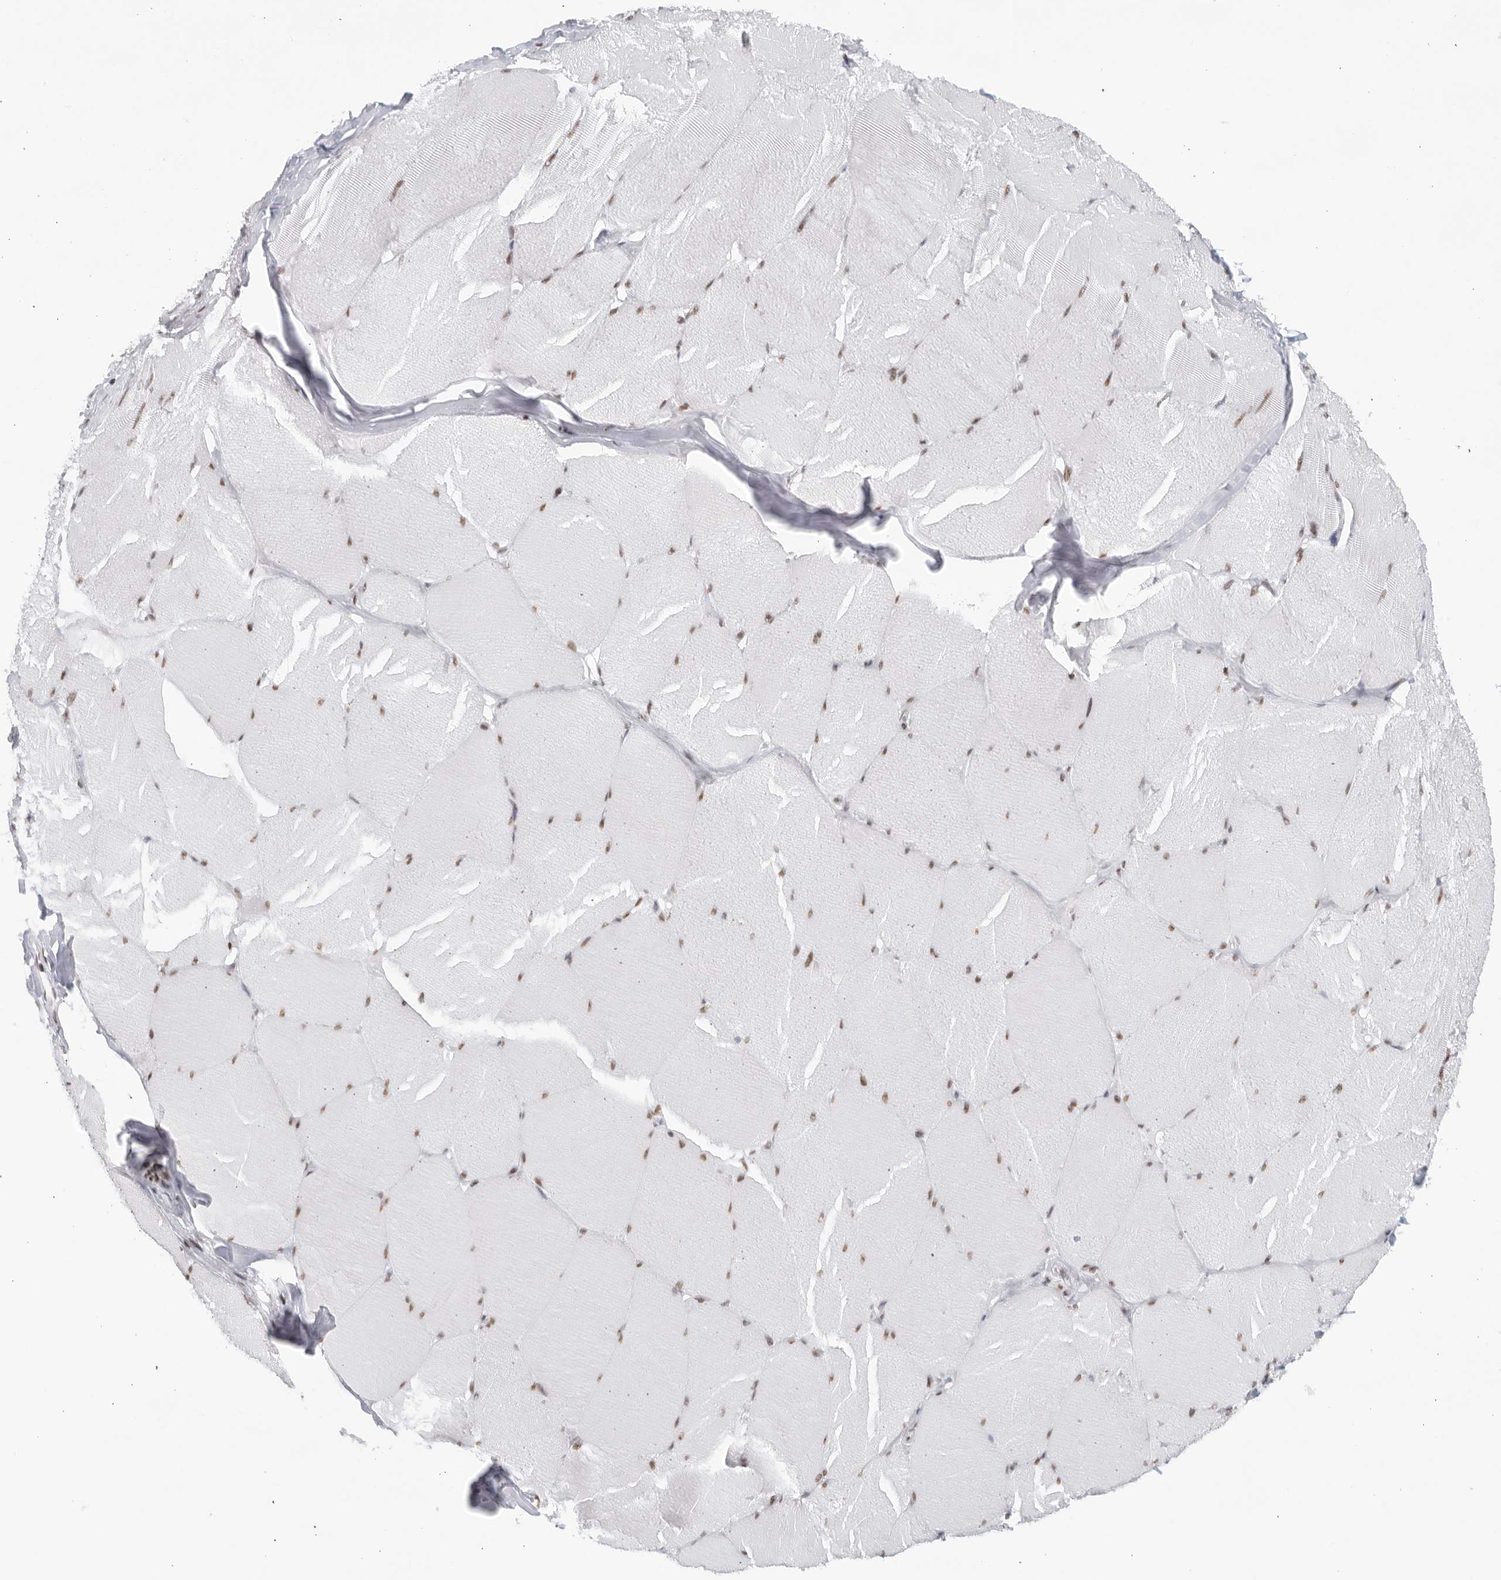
{"staining": {"intensity": "moderate", "quantity": ">75%", "location": "nuclear"}, "tissue": "skeletal muscle", "cell_type": "Myocytes", "image_type": "normal", "snomed": [{"axis": "morphology", "description": "Normal tissue, NOS"}, {"axis": "topography", "description": "Skin"}, {"axis": "topography", "description": "Skeletal muscle"}], "caption": "Normal skeletal muscle was stained to show a protein in brown. There is medium levels of moderate nuclear expression in approximately >75% of myocytes.", "gene": "HP1BP3", "patient": {"sex": "male", "age": 83}}